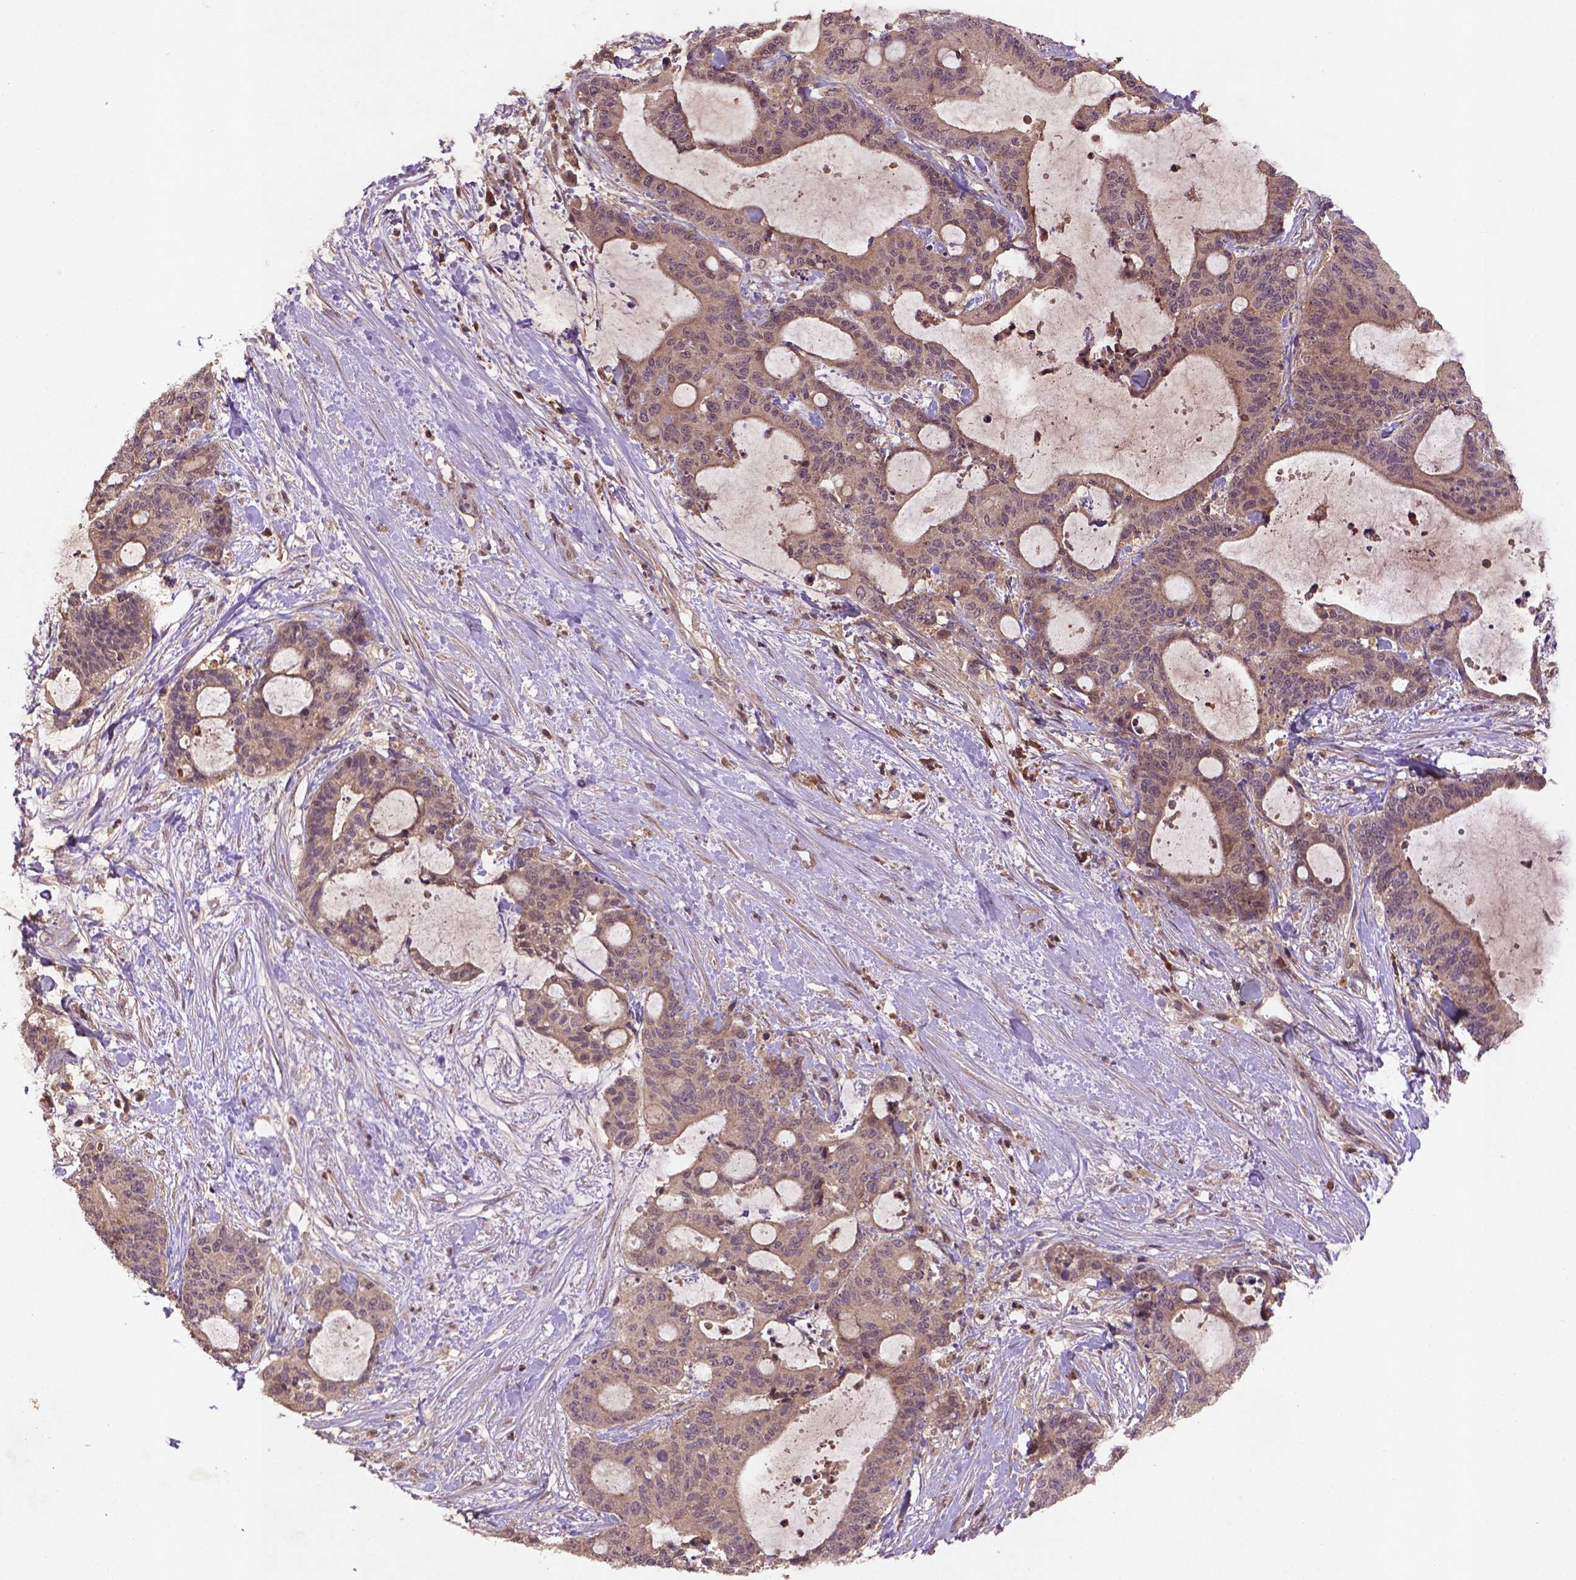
{"staining": {"intensity": "weak", "quantity": "25%-75%", "location": "cytoplasmic/membranous"}, "tissue": "liver cancer", "cell_type": "Tumor cells", "image_type": "cancer", "snomed": [{"axis": "morphology", "description": "Cholangiocarcinoma"}, {"axis": "topography", "description": "Liver"}], "caption": "Cholangiocarcinoma (liver) stained with DAB immunohistochemistry demonstrates low levels of weak cytoplasmic/membranous positivity in about 25%-75% of tumor cells.", "gene": "NIPAL2", "patient": {"sex": "female", "age": 73}}